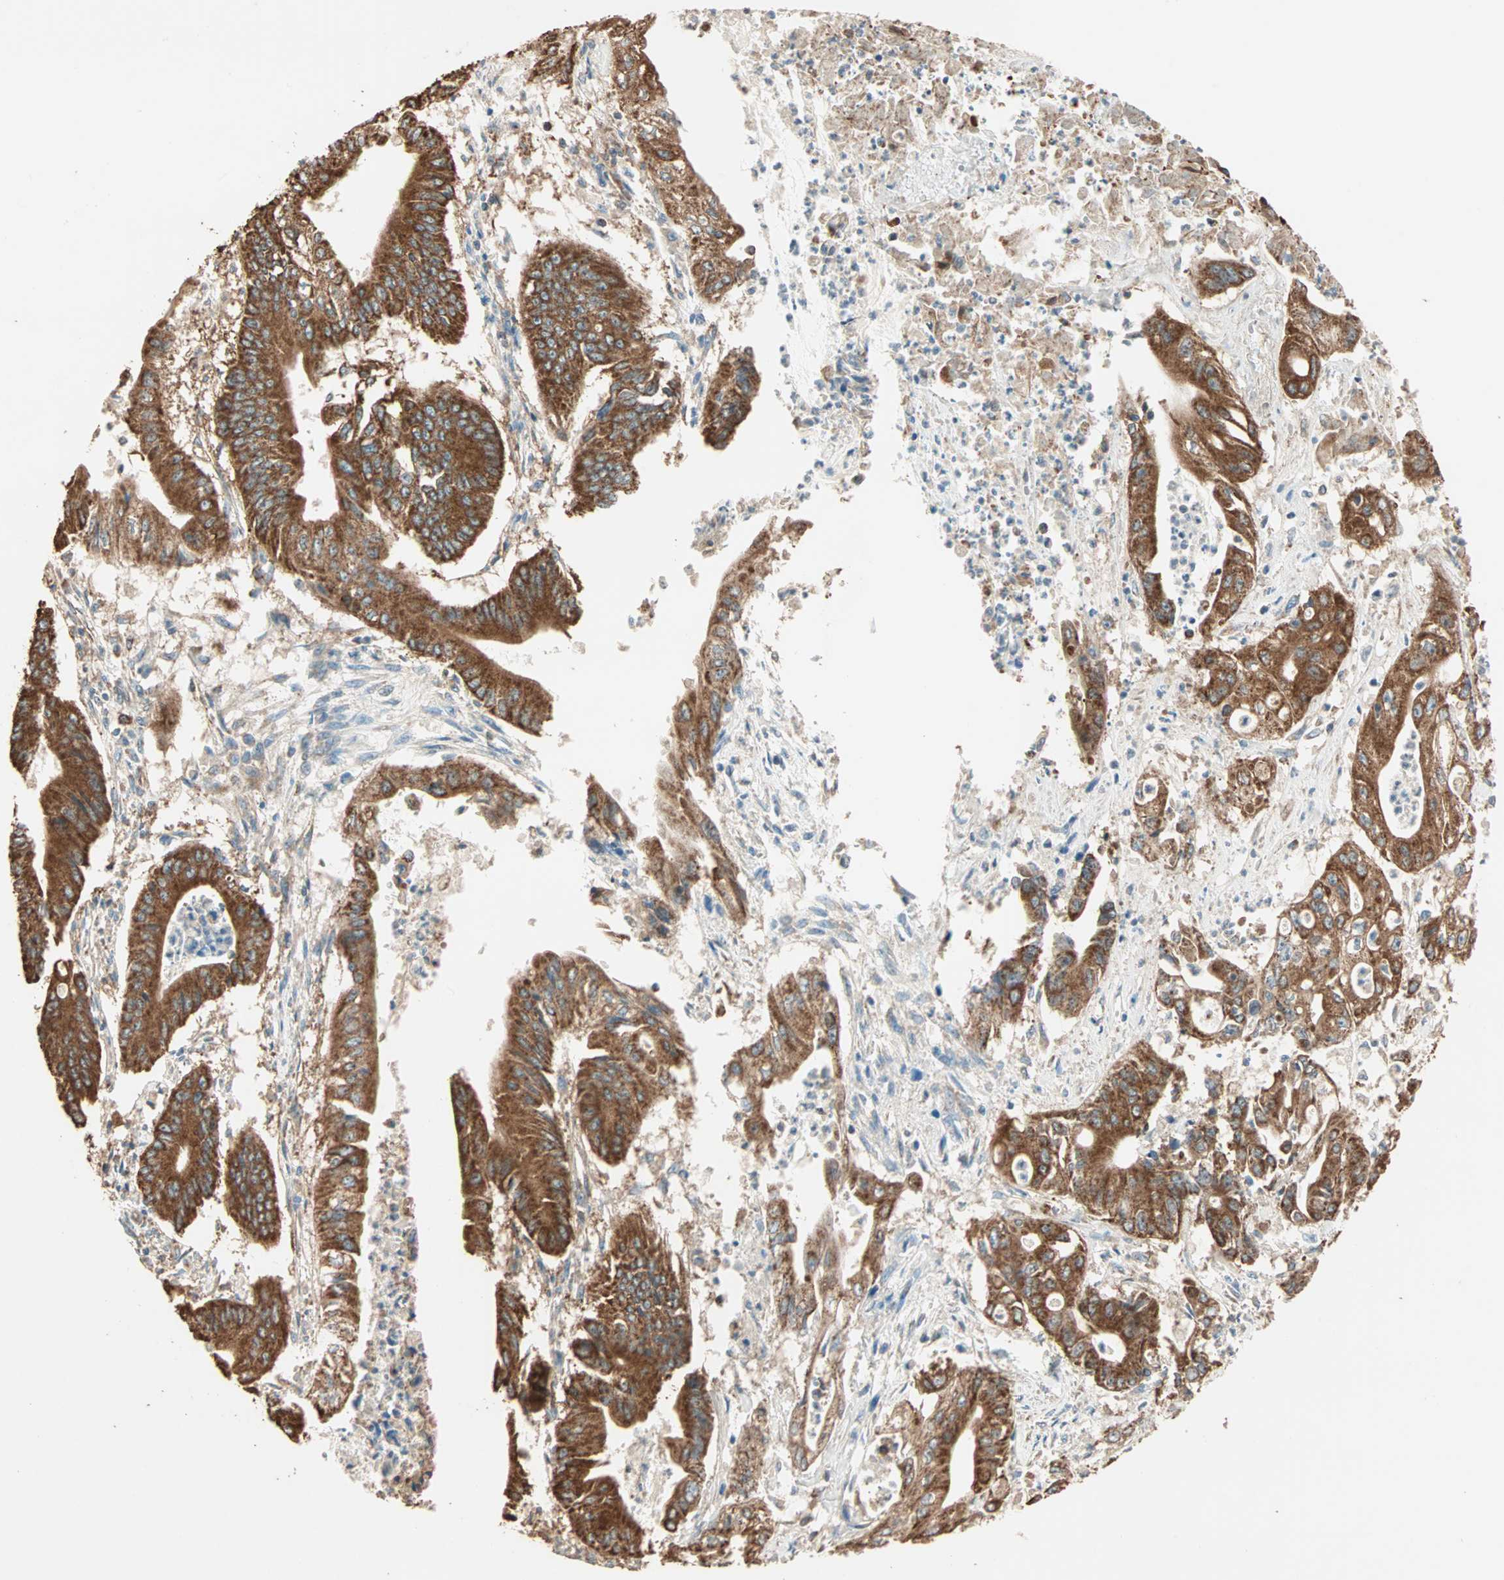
{"staining": {"intensity": "strong", "quantity": ">75%", "location": "cytoplasmic/membranous"}, "tissue": "pancreatic cancer", "cell_type": "Tumor cells", "image_type": "cancer", "snomed": [{"axis": "morphology", "description": "Normal tissue, NOS"}, {"axis": "topography", "description": "Lymph node"}], "caption": "A high amount of strong cytoplasmic/membranous staining is appreciated in approximately >75% of tumor cells in pancreatic cancer tissue.", "gene": "EIF4G2", "patient": {"sex": "male", "age": 62}}